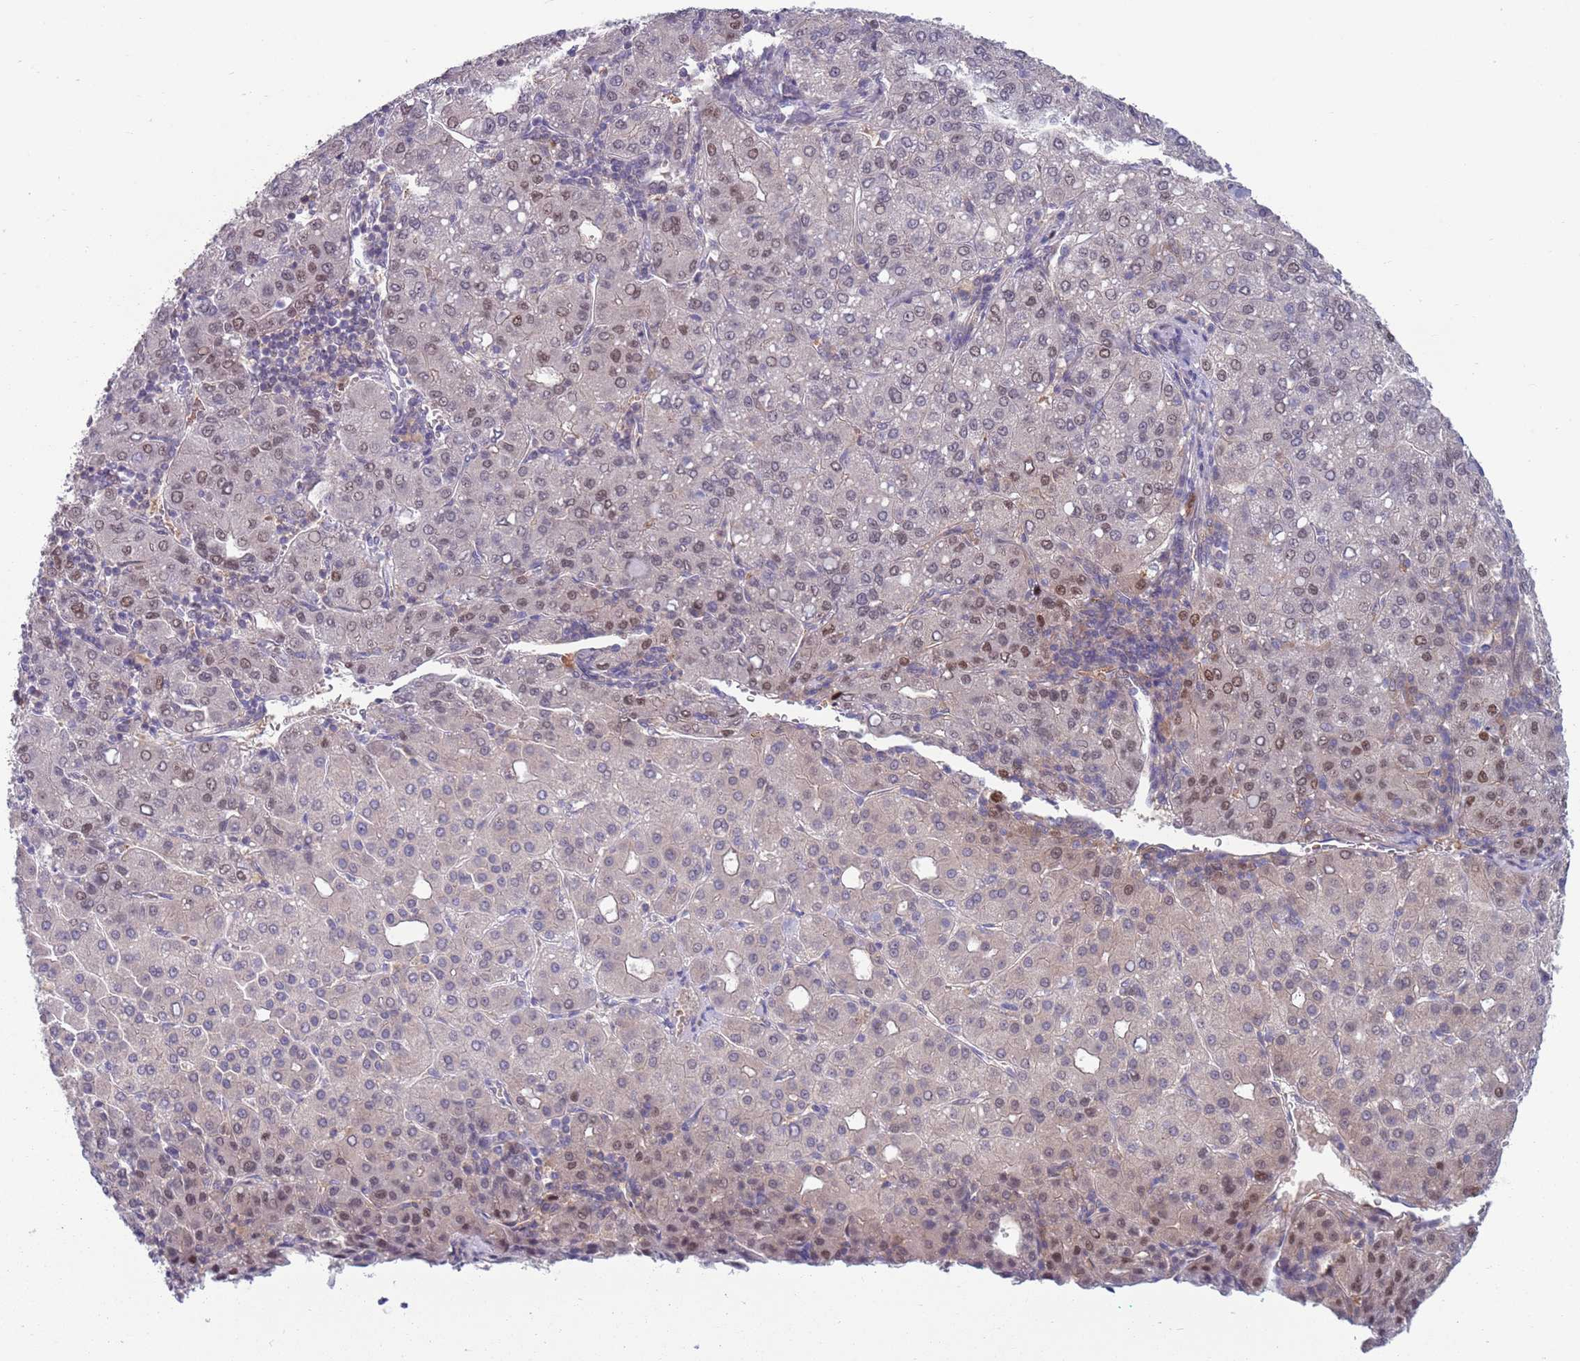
{"staining": {"intensity": "moderate", "quantity": "<25%", "location": "cytoplasmic/membranous,nuclear"}, "tissue": "liver cancer", "cell_type": "Tumor cells", "image_type": "cancer", "snomed": [{"axis": "morphology", "description": "Carcinoma, Hepatocellular, NOS"}, {"axis": "topography", "description": "Liver"}], "caption": "Liver cancer (hepatocellular carcinoma) stained with DAB IHC shows low levels of moderate cytoplasmic/membranous and nuclear positivity in about <25% of tumor cells. Nuclei are stained in blue.", "gene": "CLNS1A", "patient": {"sex": "male", "age": 65}}